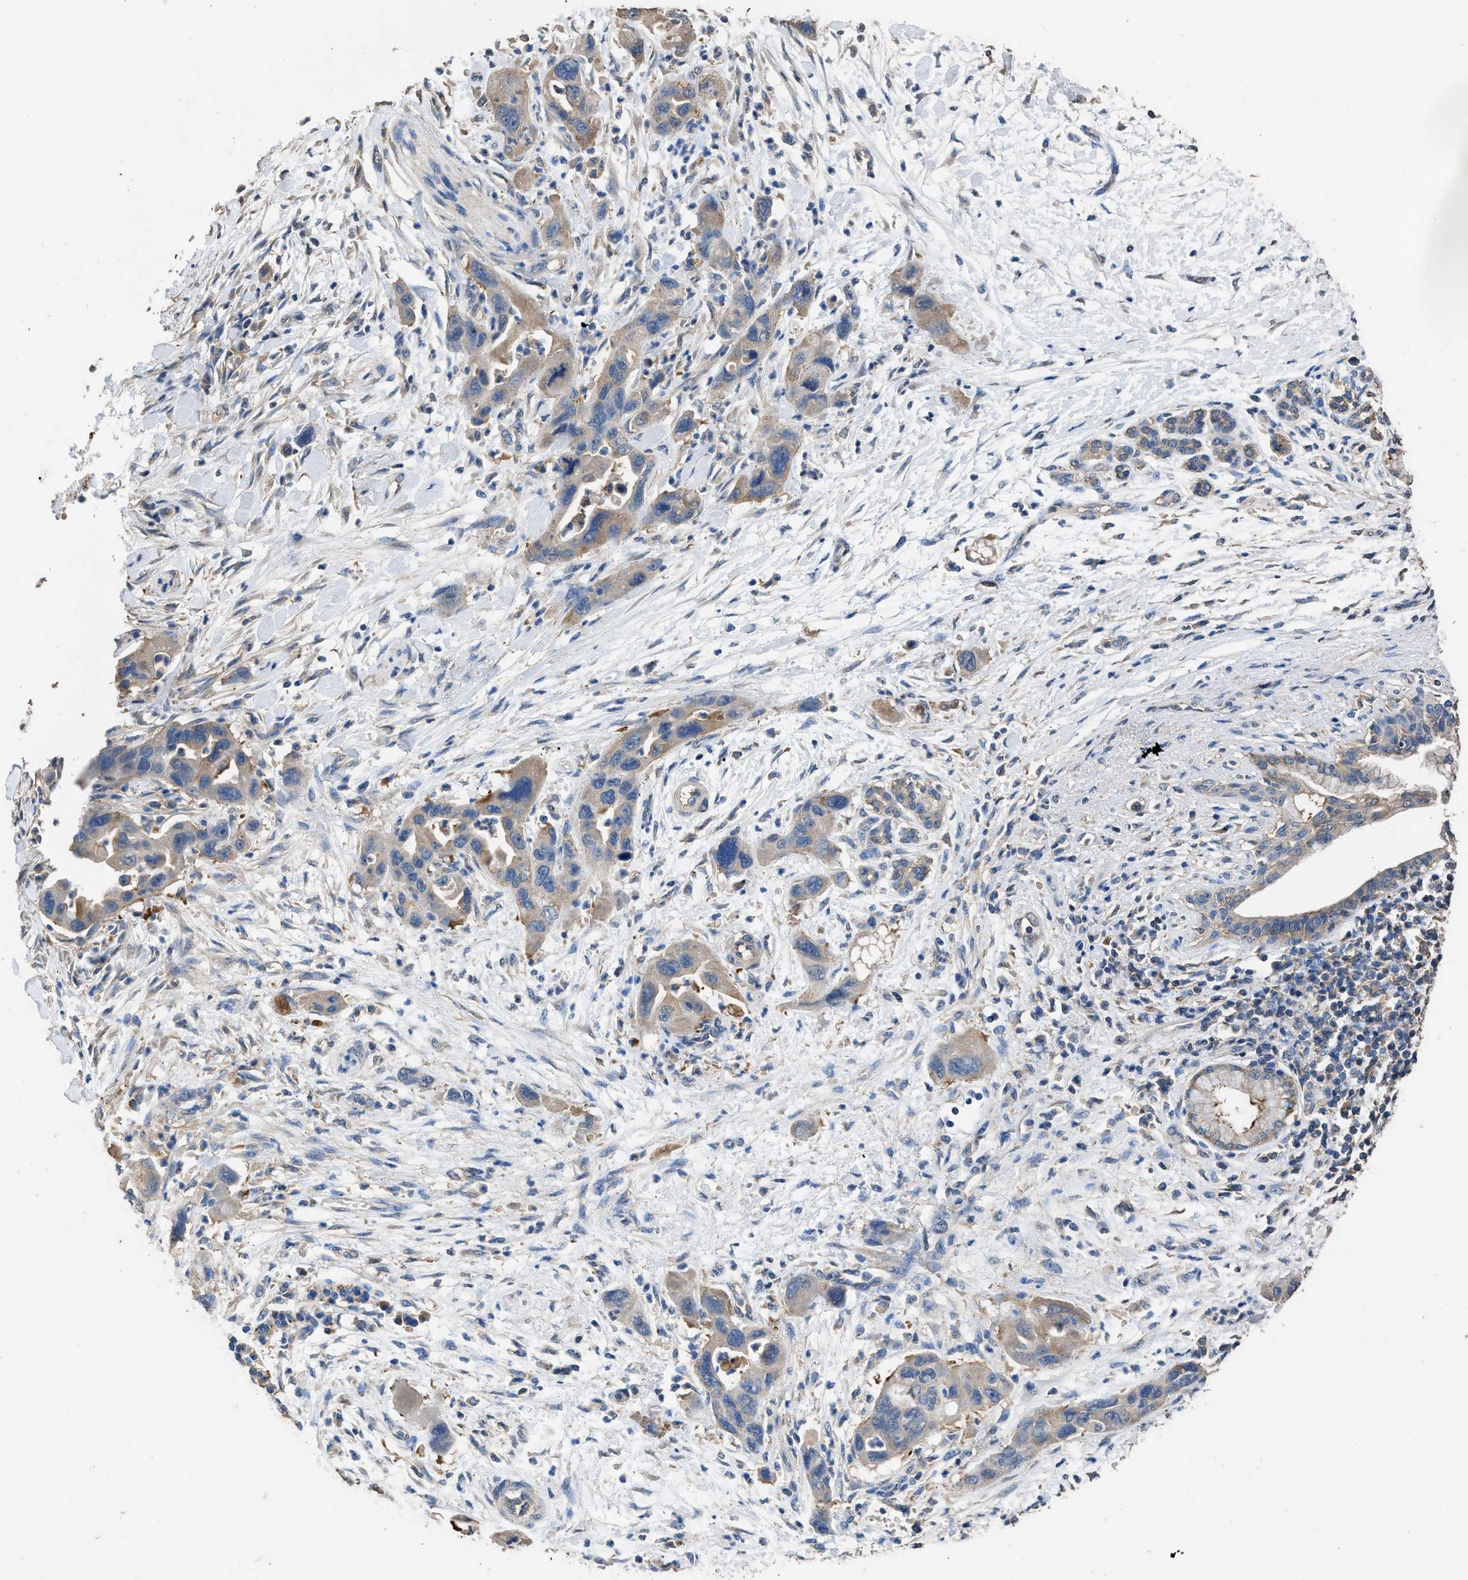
{"staining": {"intensity": "weak", "quantity": ">75%", "location": "cytoplasmic/membranous"}, "tissue": "pancreatic cancer", "cell_type": "Tumor cells", "image_type": "cancer", "snomed": [{"axis": "morphology", "description": "Normal tissue, NOS"}, {"axis": "morphology", "description": "Adenocarcinoma, NOS"}, {"axis": "topography", "description": "Pancreas"}], "caption": "High-magnification brightfield microscopy of pancreatic cancer (adenocarcinoma) stained with DAB (3,3'-diaminobenzidine) (brown) and counterstained with hematoxylin (blue). tumor cells exhibit weak cytoplasmic/membranous positivity is seen in about>75% of cells.", "gene": "ITSN1", "patient": {"sex": "female", "age": 71}}